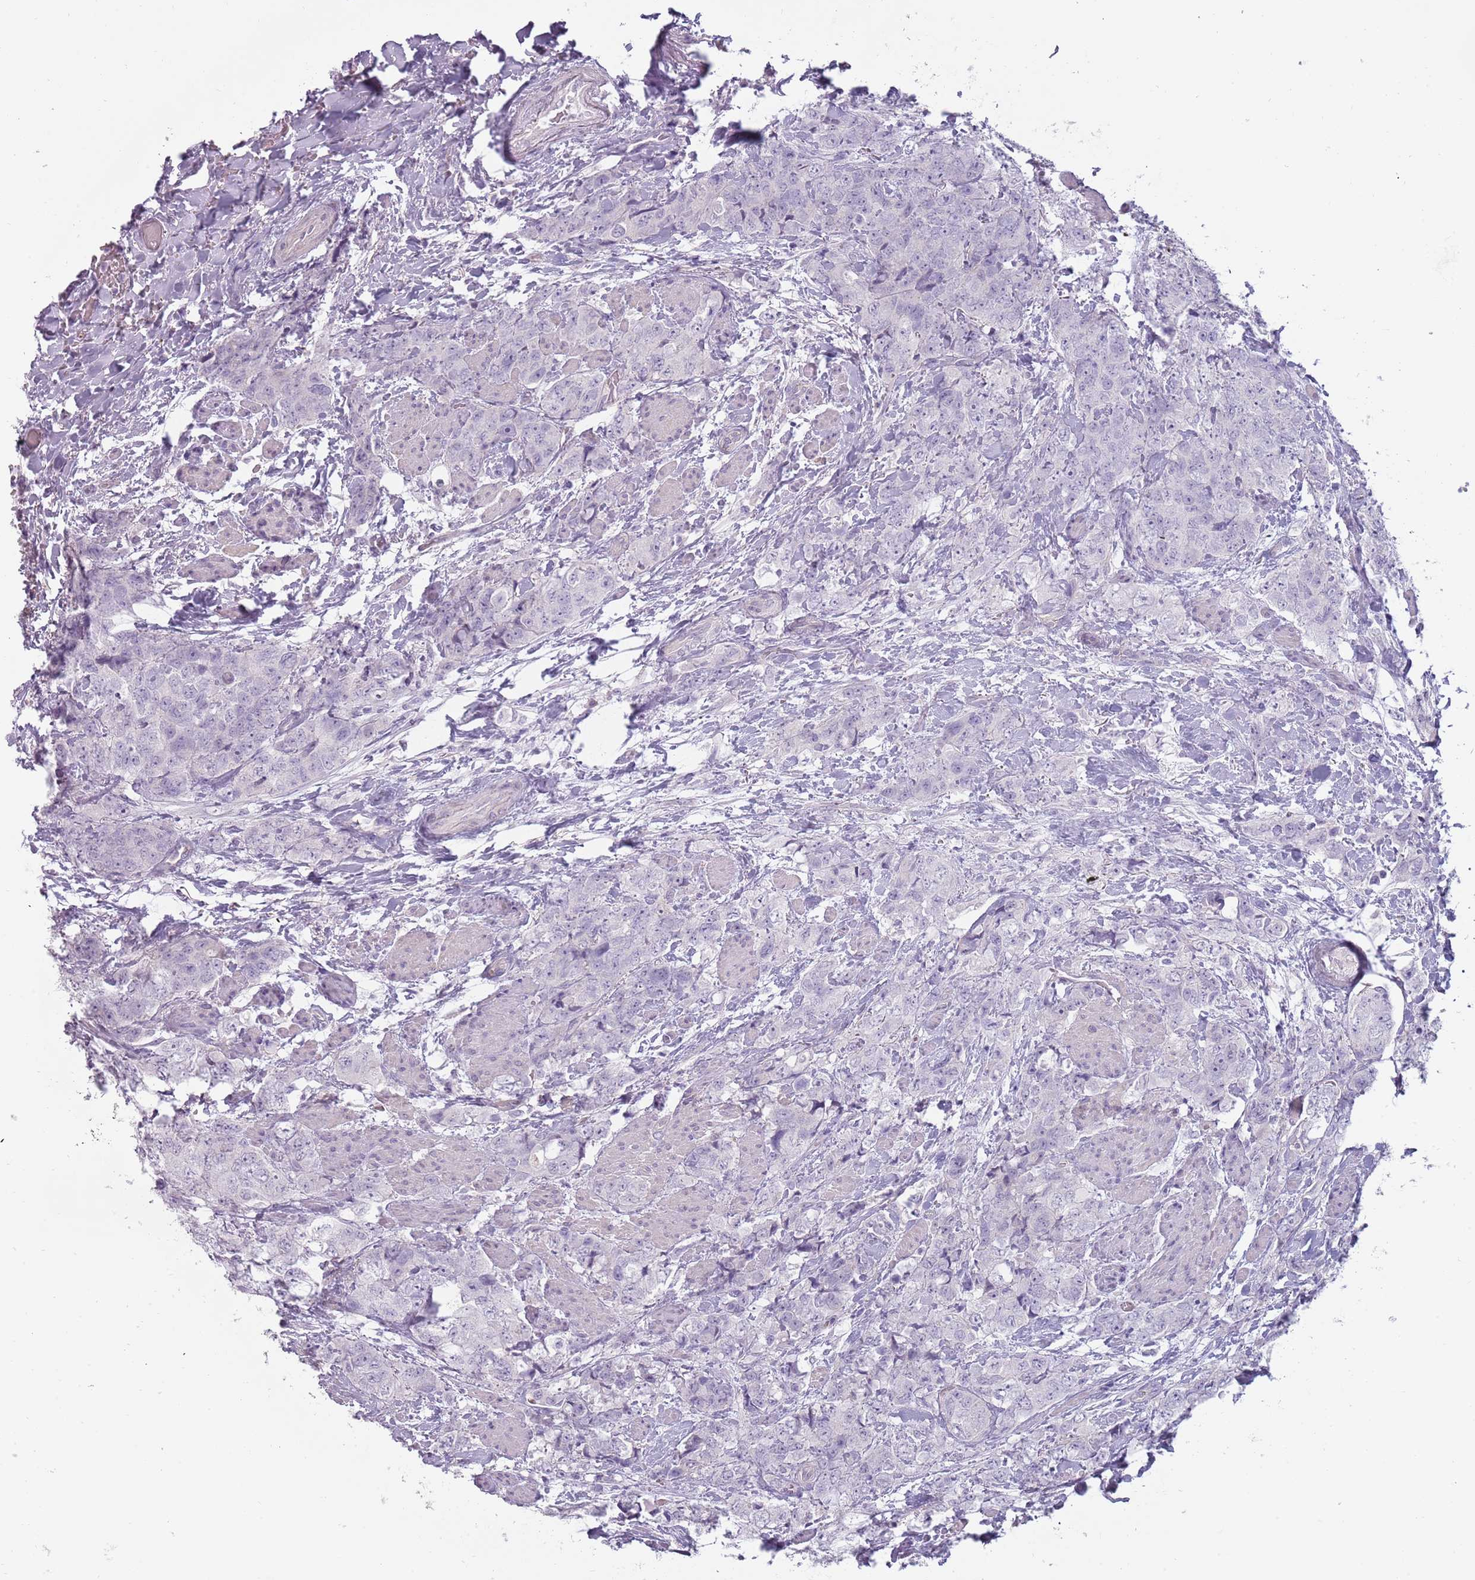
{"staining": {"intensity": "negative", "quantity": "none", "location": "none"}, "tissue": "urothelial cancer", "cell_type": "Tumor cells", "image_type": "cancer", "snomed": [{"axis": "morphology", "description": "Urothelial carcinoma, High grade"}, {"axis": "topography", "description": "Urinary bladder"}], "caption": "DAB immunohistochemical staining of urothelial carcinoma (high-grade) displays no significant expression in tumor cells.", "gene": "RFX2", "patient": {"sex": "female", "age": 78}}